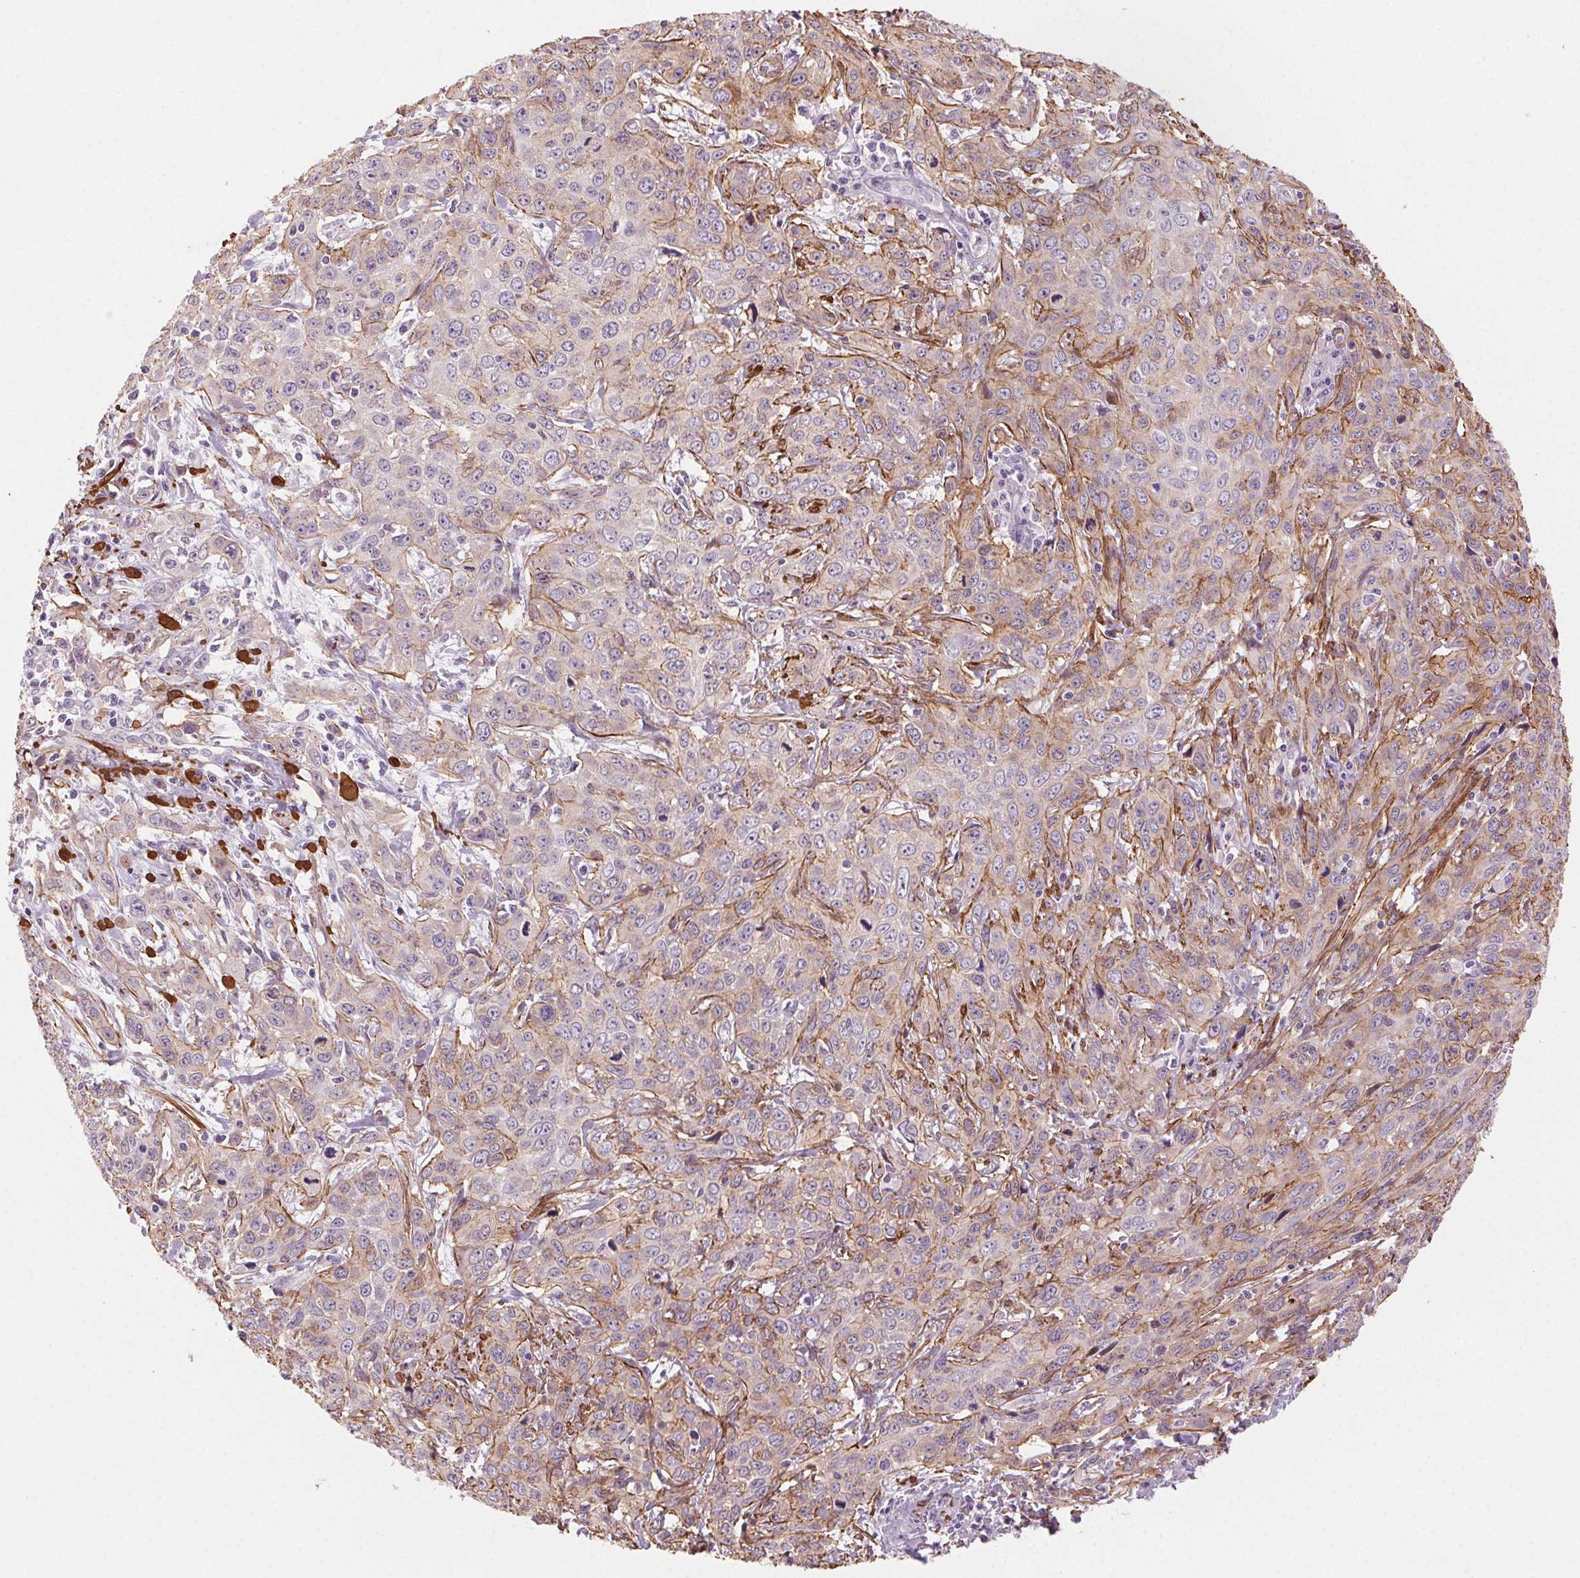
{"staining": {"intensity": "weak", "quantity": "<25%", "location": "cytoplasmic/membranous"}, "tissue": "cervical cancer", "cell_type": "Tumor cells", "image_type": "cancer", "snomed": [{"axis": "morphology", "description": "Squamous cell carcinoma, NOS"}, {"axis": "topography", "description": "Cervix"}], "caption": "This is an IHC histopathology image of human cervical cancer. There is no staining in tumor cells.", "gene": "GPX8", "patient": {"sex": "female", "age": 38}}